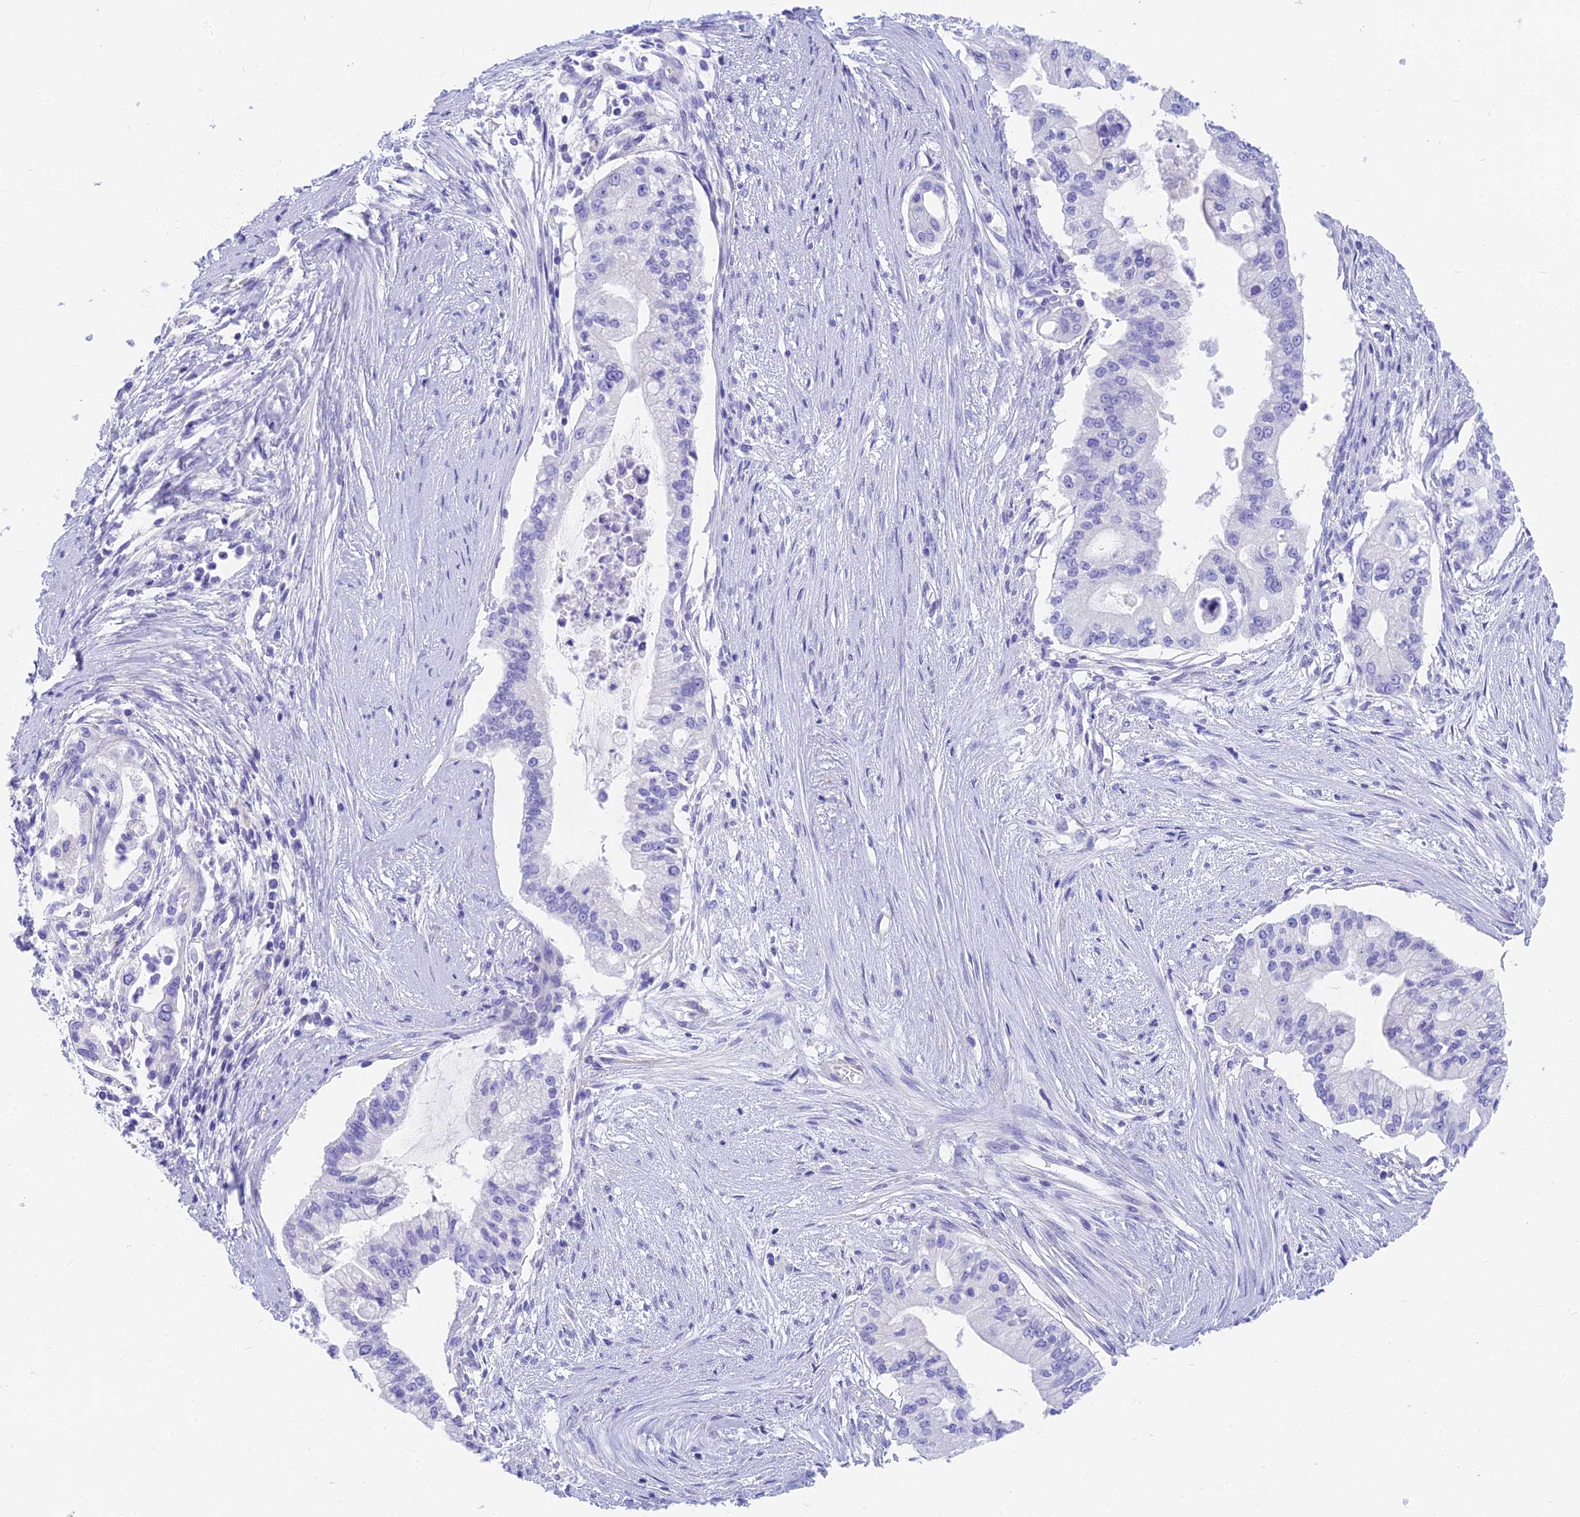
{"staining": {"intensity": "negative", "quantity": "none", "location": "none"}, "tissue": "pancreatic cancer", "cell_type": "Tumor cells", "image_type": "cancer", "snomed": [{"axis": "morphology", "description": "Adenocarcinoma, NOS"}, {"axis": "topography", "description": "Pancreas"}], "caption": "Photomicrograph shows no significant protein staining in tumor cells of pancreatic cancer (adenocarcinoma). (DAB (3,3'-diaminobenzidine) immunohistochemistry (IHC), high magnification).", "gene": "SLC36A2", "patient": {"sex": "male", "age": 46}}